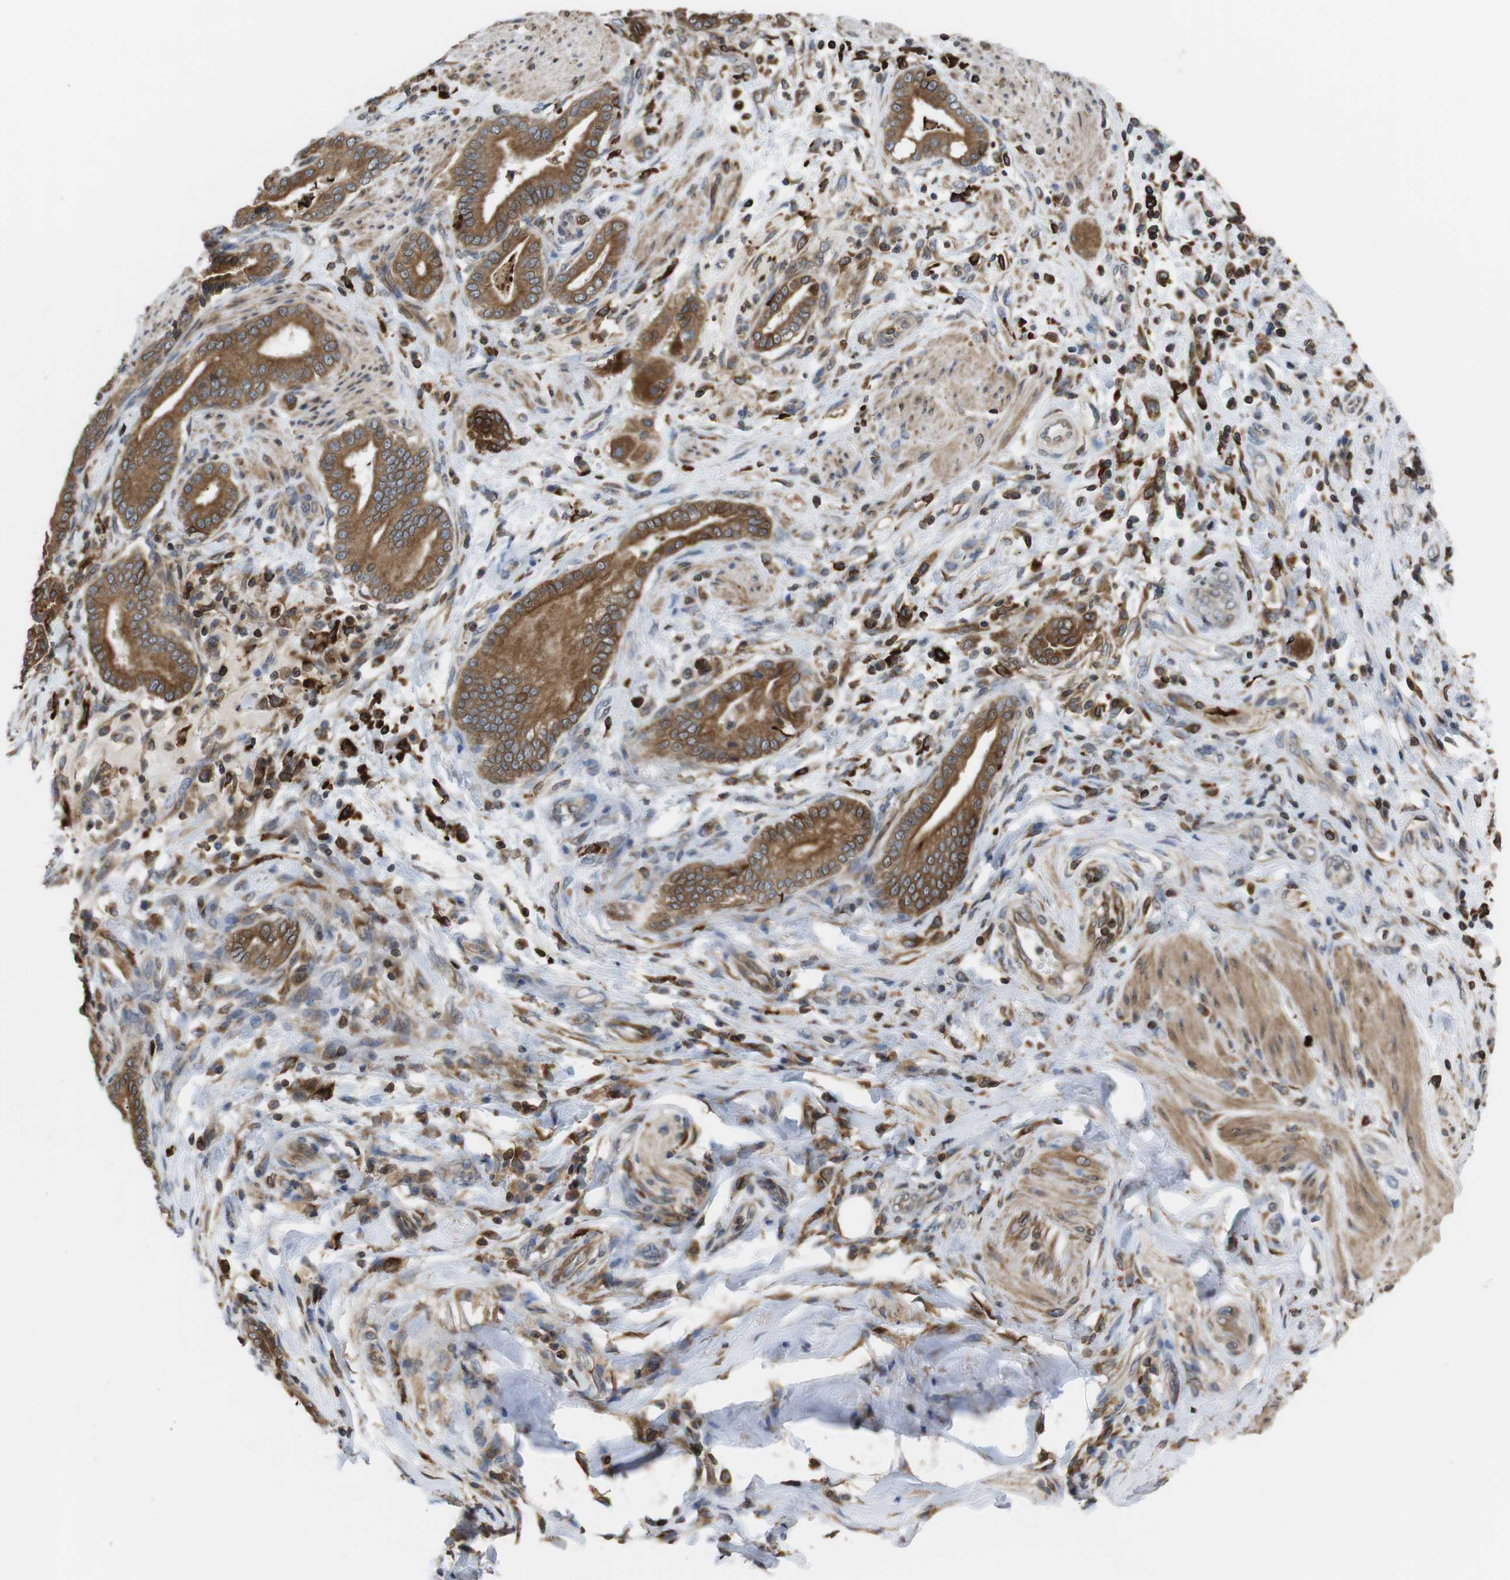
{"staining": {"intensity": "strong", "quantity": ">75%", "location": "cytoplasmic/membranous"}, "tissue": "pancreatic cancer", "cell_type": "Tumor cells", "image_type": "cancer", "snomed": [{"axis": "morphology", "description": "Normal tissue, NOS"}, {"axis": "morphology", "description": "Adenocarcinoma, NOS"}, {"axis": "topography", "description": "Pancreas"}], "caption": "Adenocarcinoma (pancreatic) tissue shows strong cytoplasmic/membranous expression in about >75% of tumor cells (IHC, brightfield microscopy, high magnification).", "gene": "ARL6IP5", "patient": {"sex": "male", "age": 63}}